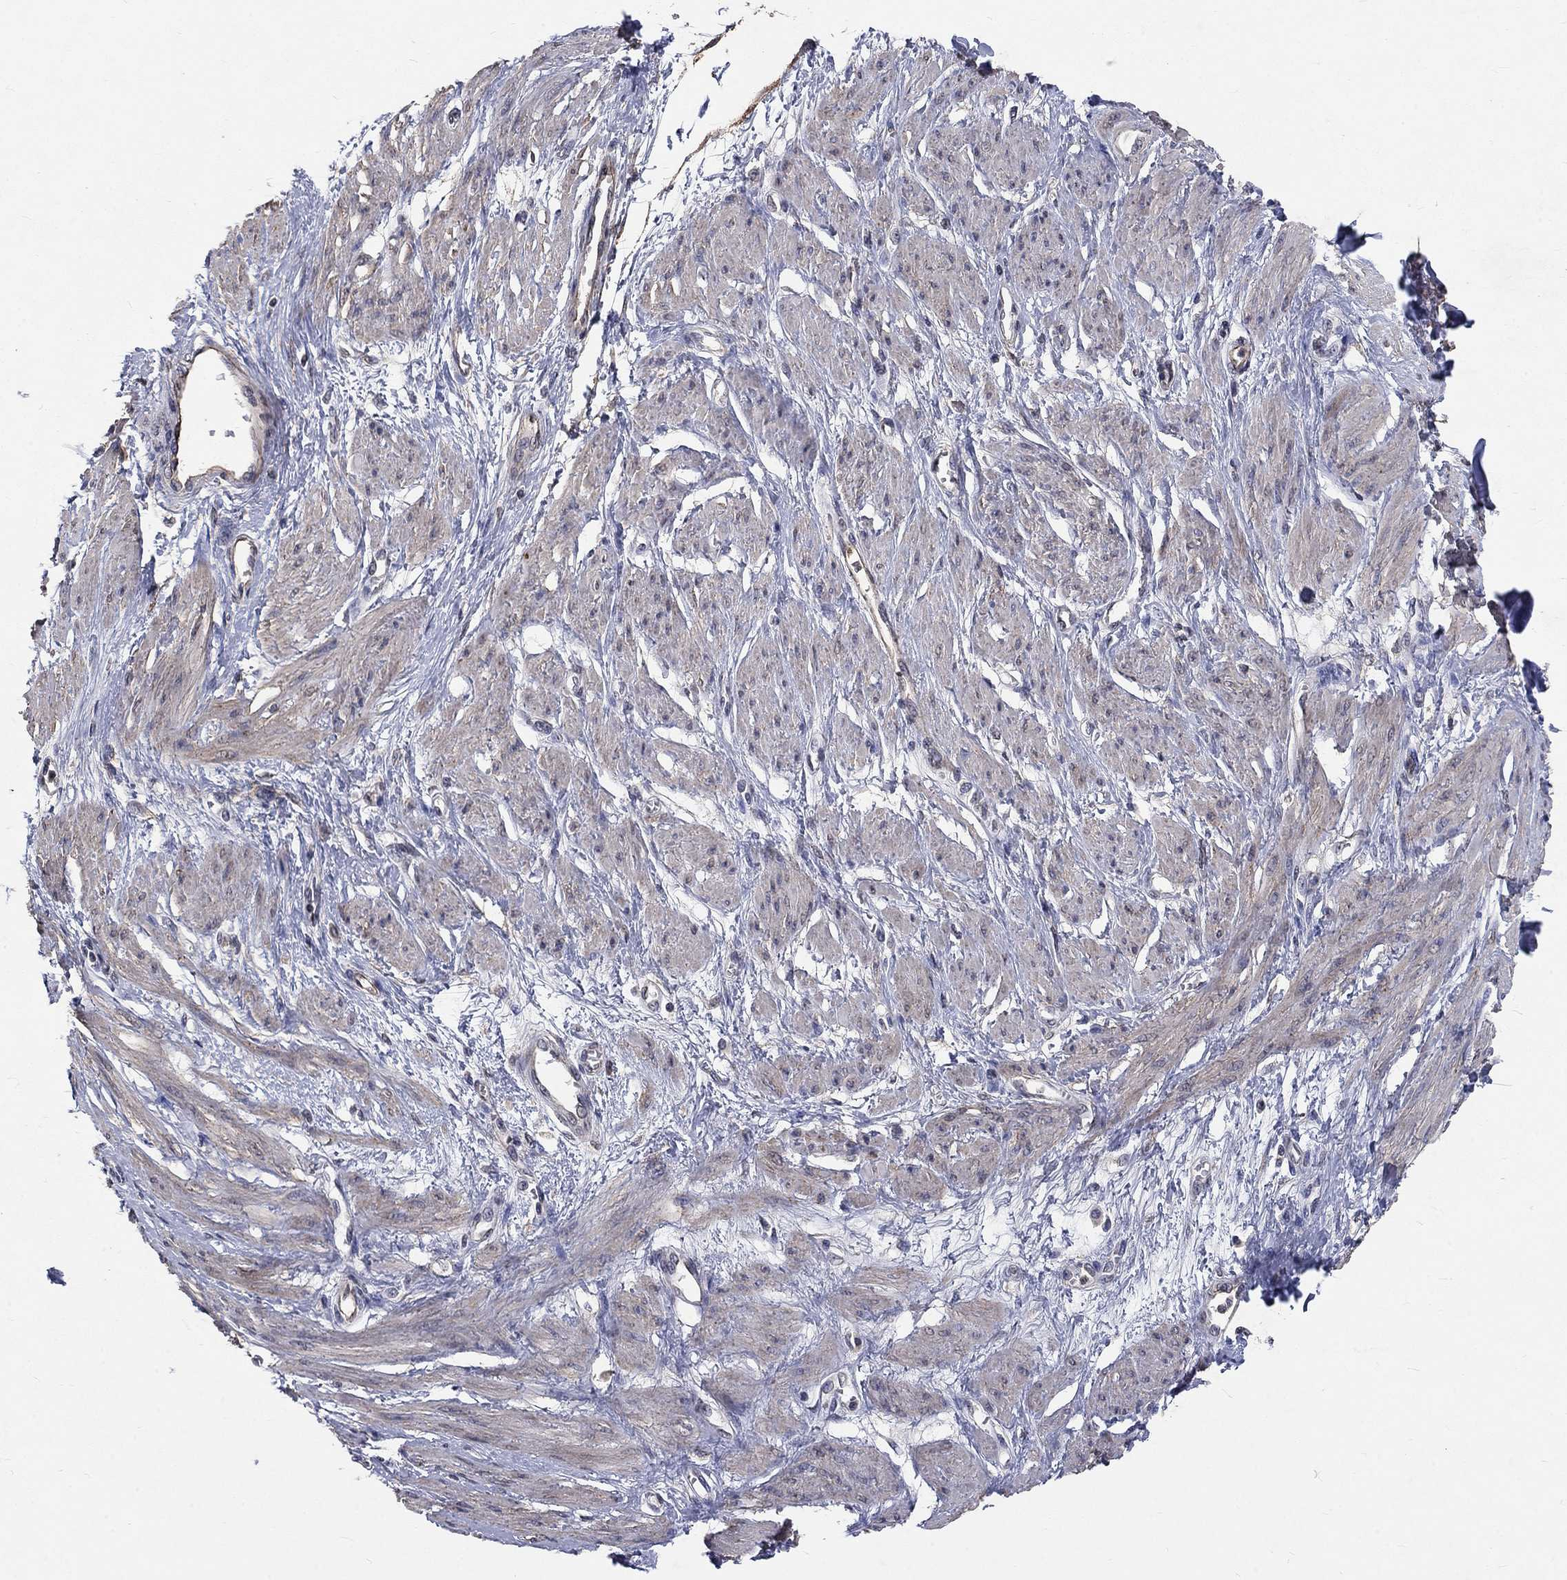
{"staining": {"intensity": "strong", "quantity": "<25%", "location": "cytoplasmic/membranous"}, "tissue": "smooth muscle", "cell_type": "Smooth muscle cells", "image_type": "normal", "snomed": [{"axis": "morphology", "description": "Normal tissue, NOS"}, {"axis": "topography", "description": "Smooth muscle"}, {"axis": "topography", "description": "Uterus"}], "caption": "Protein staining reveals strong cytoplasmic/membranous positivity in about <25% of smooth muscle cells in unremarkable smooth muscle.", "gene": "CHST5", "patient": {"sex": "female", "age": 39}}